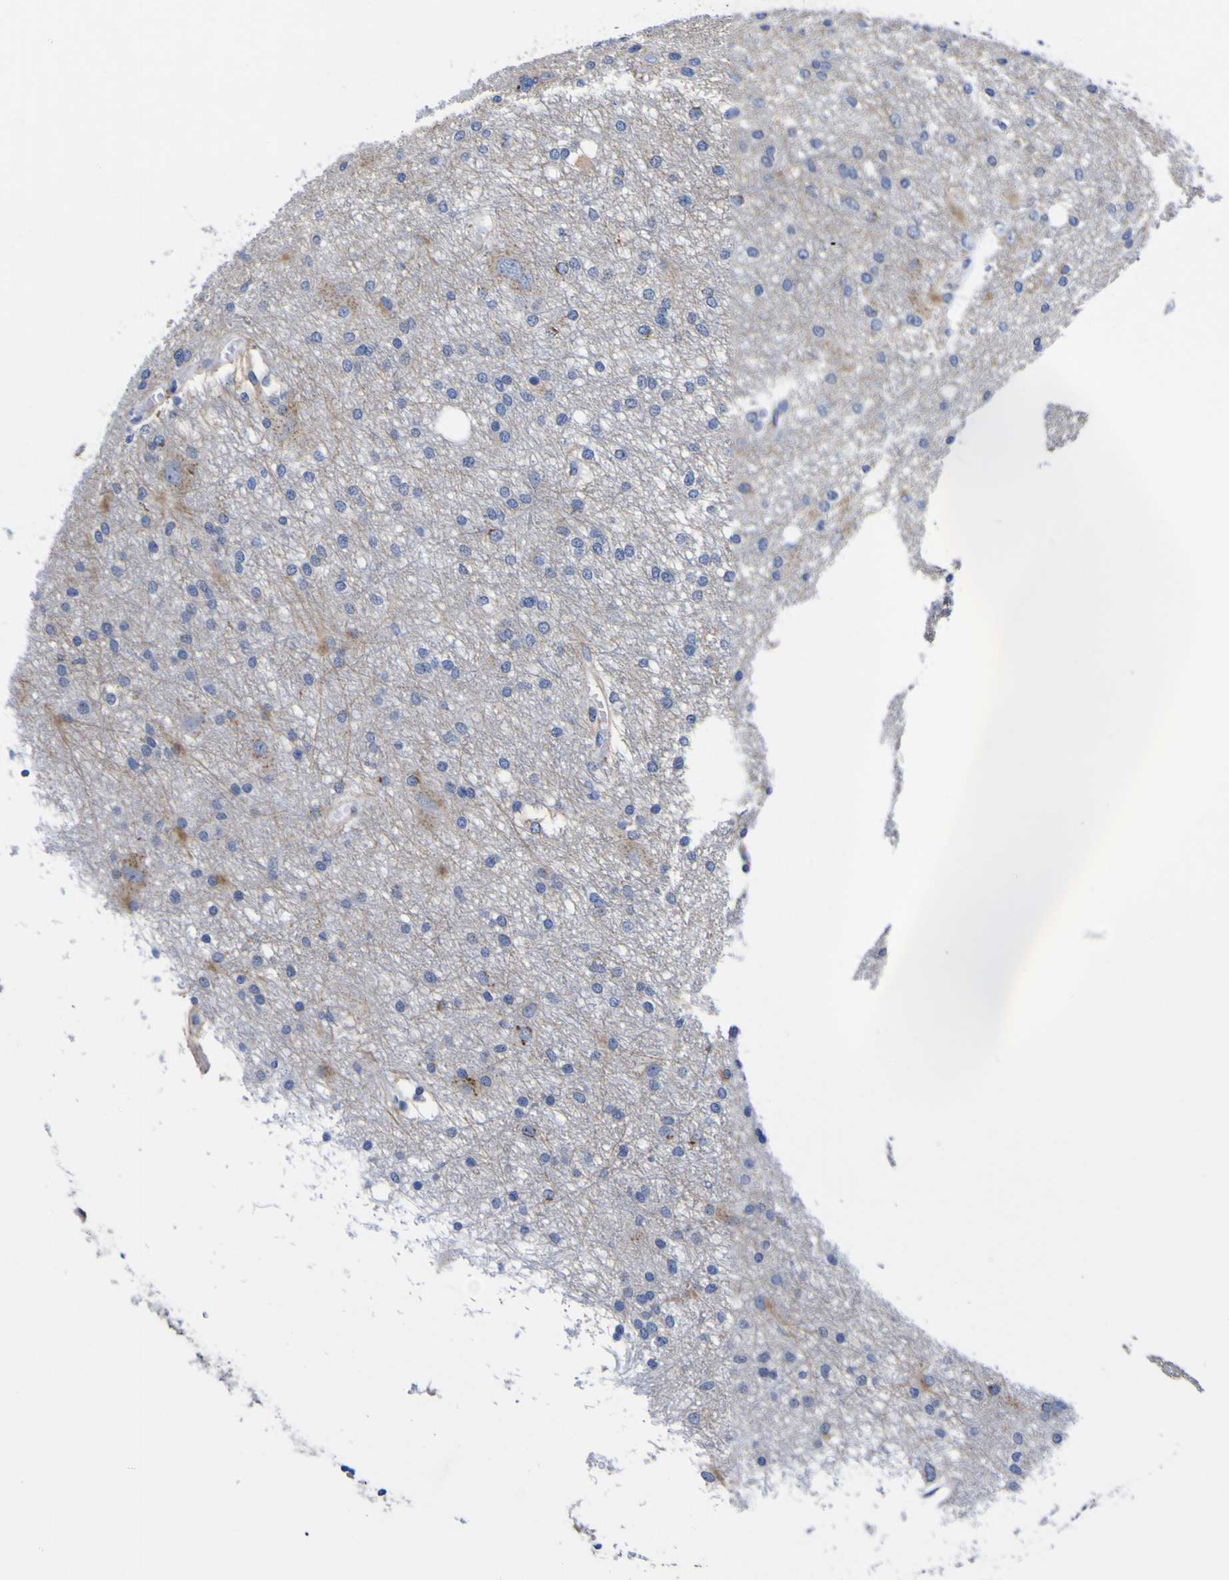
{"staining": {"intensity": "weak", "quantity": "<25%", "location": "cytoplasmic/membranous"}, "tissue": "glioma", "cell_type": "Tumor cells", "image_type": "cancer", "snomed": [{"axis": "morphology", "description": "Glioma, malignant, High grade"}, {"axis": "topography", "description": "Brain"}], "caption": "Immunohistochemical staining of human glioma demonstrates no significant staining in tumor cells. (Stains: DAB (3,3'-diaminobenzidine) immunohistochemistry with hematoxylin counter stain, Microscopy: brightfield microscopy at high magnification).", "gene": "GOLM1", "patient": {"sex": "female", "age": 59}}